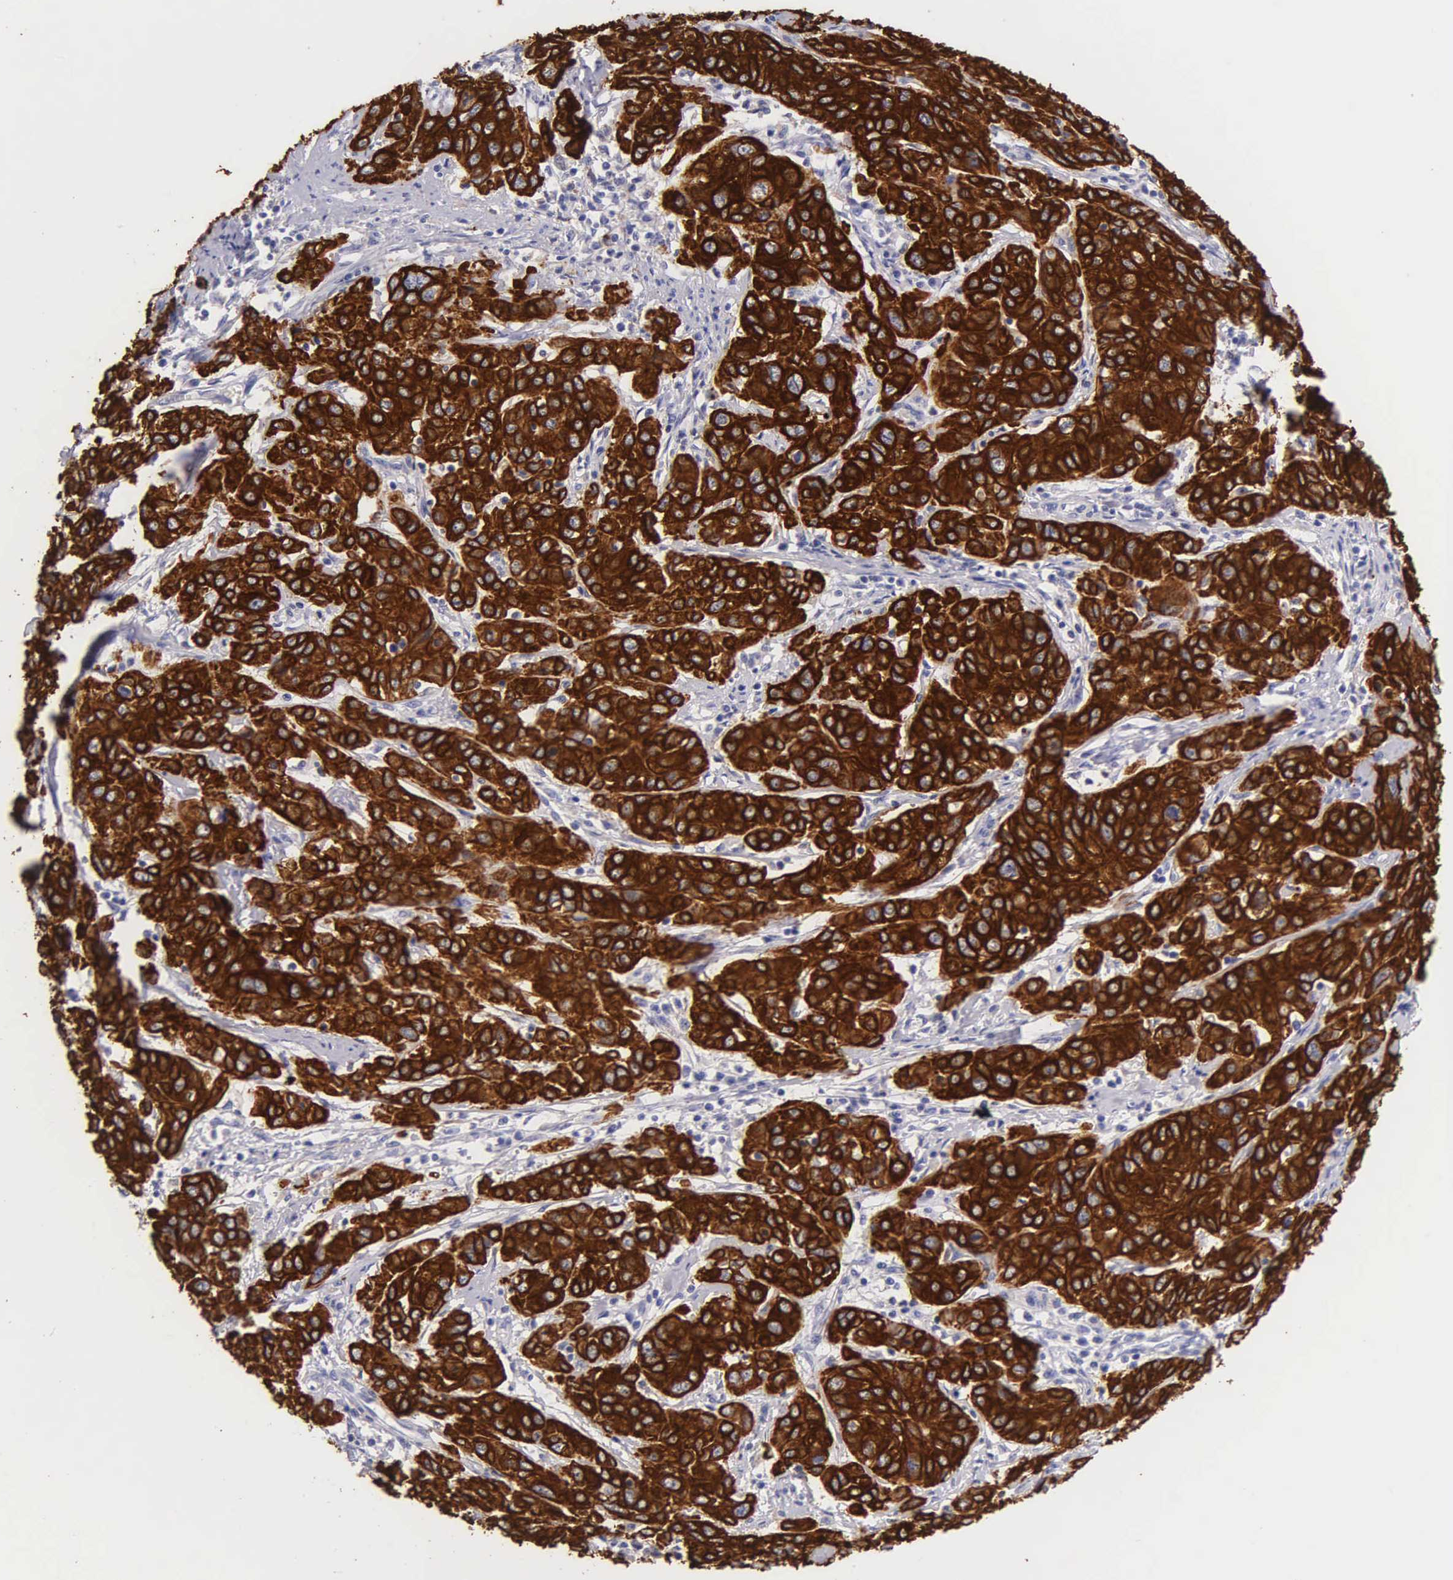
{"staining": {"intensity": "strong", "quantity": ">75%", "location": "cytoplasmic/membranous"}, "tissue": "cervical cancer", "cell_type": "Tumor cells", "image_type": "cancer", "snomed": [{"axis": "morphology", "description": "Squamous cell carcinoma, NOS"}, {"axis": "topography", "description": "Cervix"}], "caption": "Immunohistochemical staining of cervical squamous cell carcinoma exhibits high levels of strong cytoplasmic/membranous protein staining in about >75% of tumor cells. (IHC, brightfield microscopy, high magnification).", "gene": "KRT17", "patient": {"sex": "female", "age": 38}}